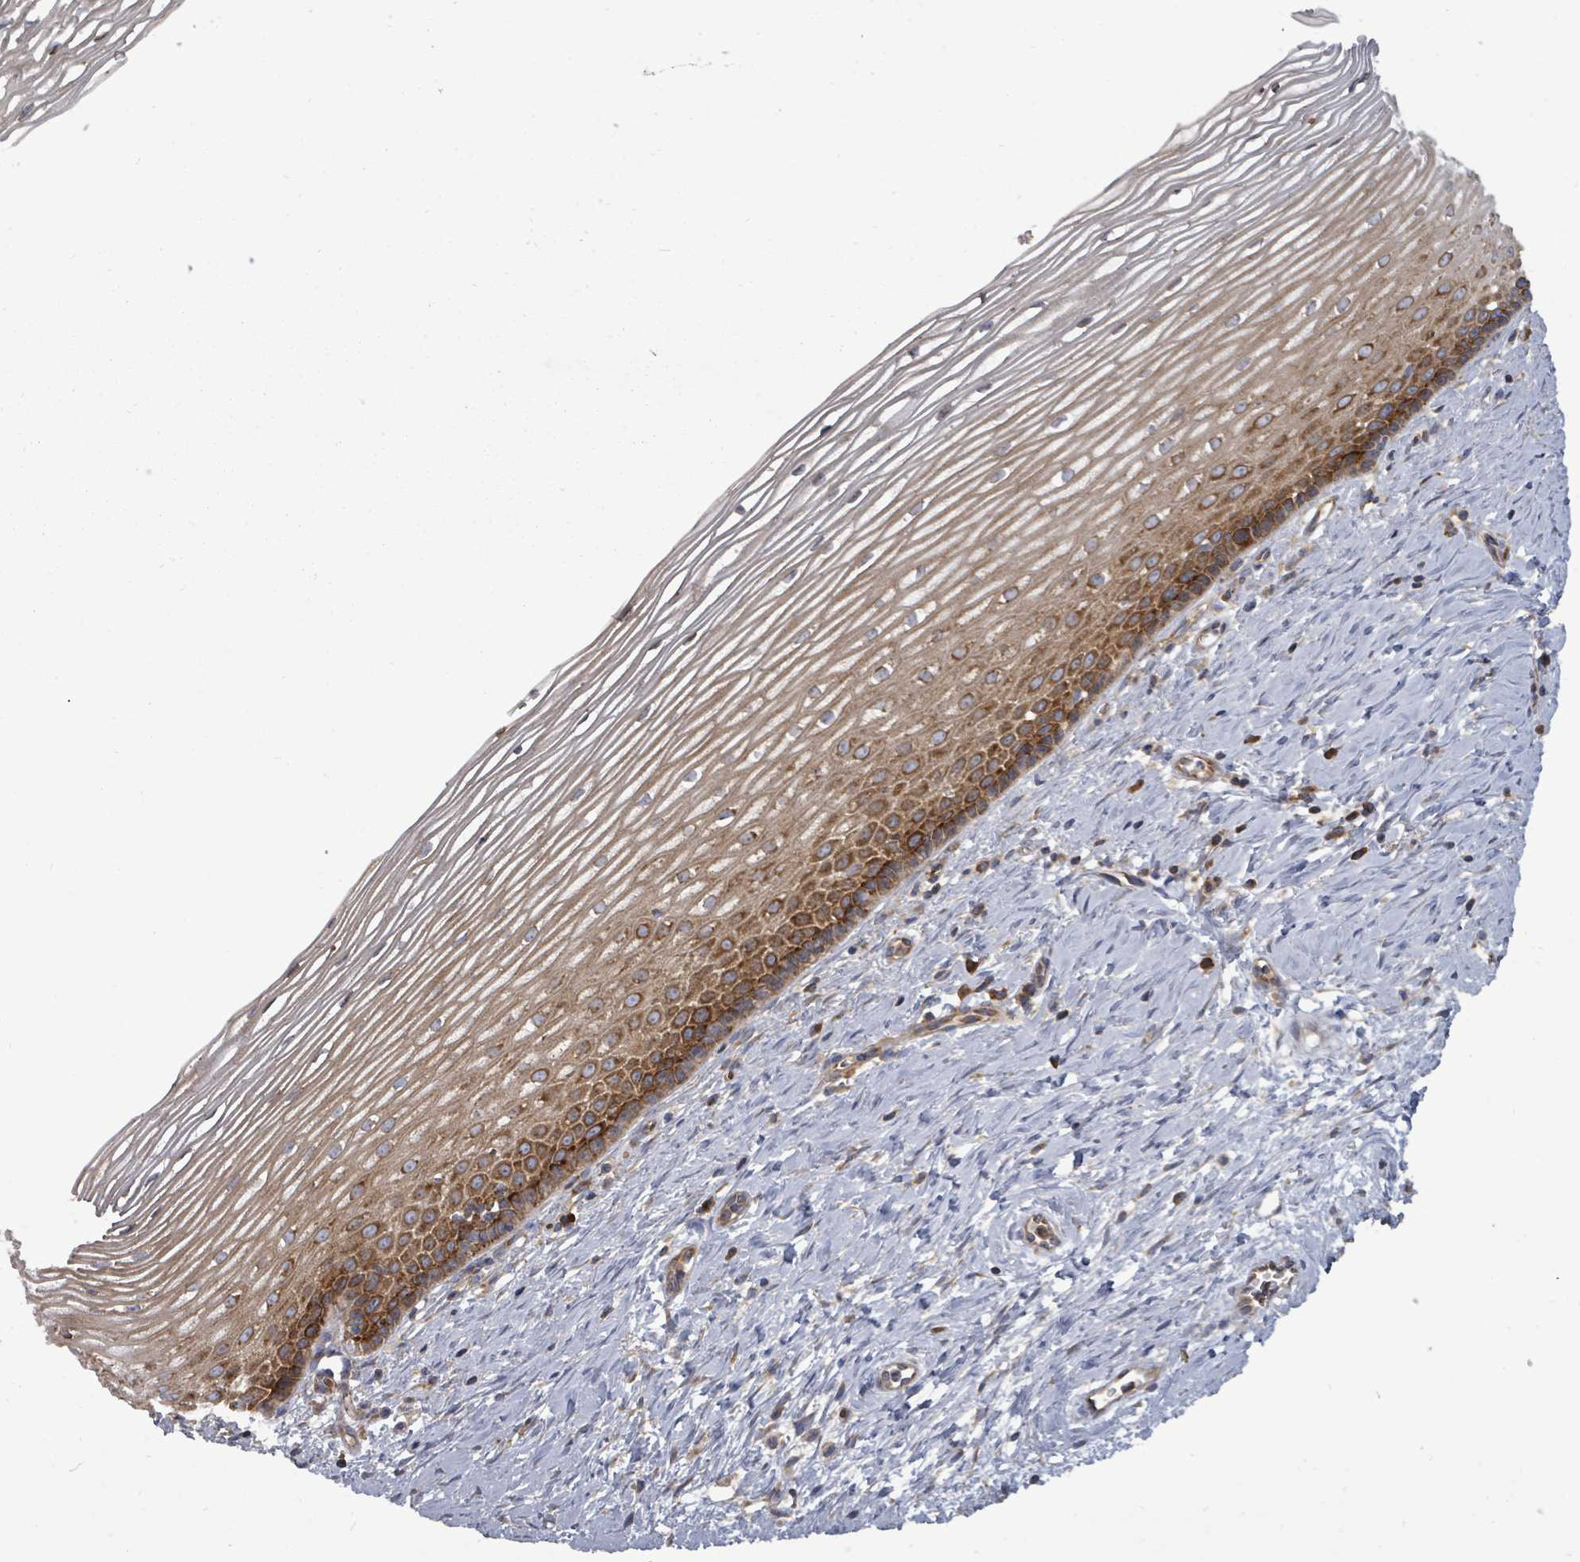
{"staining": {"intensity": "moderate", "quantity": ">75%", "location": "cytoplasmic/membranous"}, "tissue": "cervix", "cell_type": "Glandular cells", "image_type": "normal", "snomed": [{"axis": "morphology", "description": "Normal tissue, NOS"}, {"axis": "topography", "description": "Cervix"}], "caption": "IHC of benign human cervix exhibits medium levels of moderate cytoplasmic/membranous staining in about >75% of glandular cells.", "gene": "EIF3CL", "patient": {"sex": "female", "age": 47}}